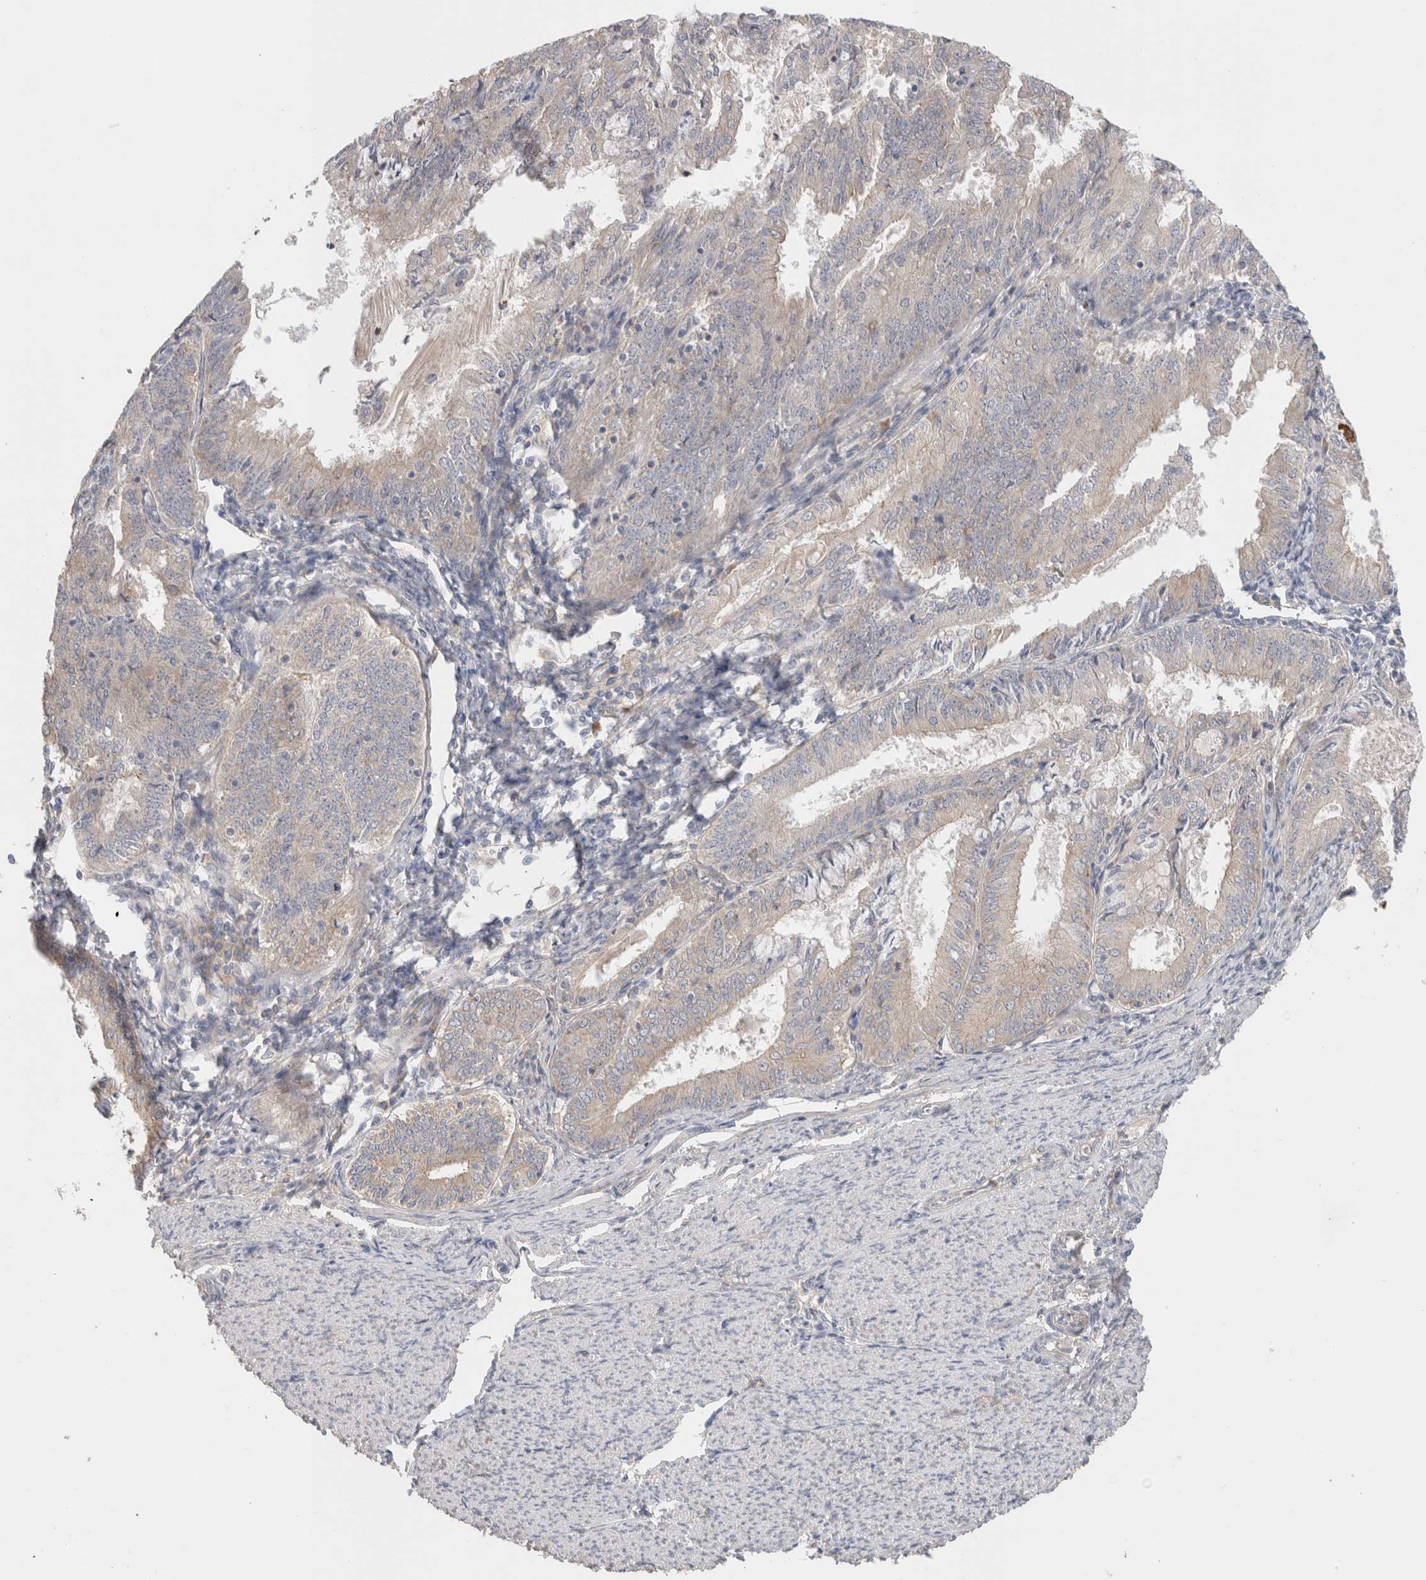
{"staining": {"intensity": "weak", "quantity": "<25%", "location": "cytoplasmic/membranous"}, "tissue": "endometrial cancer", "cell_type": "Tumor cells", "image_type": "cancer", "snomed": [{"axis": "morphology", "description": "Adenocarcinoma, NOS"}, {"axis": "topography", "description": "Endometrium"}], "caption": "Endometrial cancer was stained to show a protein in brown. There is no significant positivity in tumor cells.", "gene": "SGK3", "patient": {"sex": "female", "age": 57}}